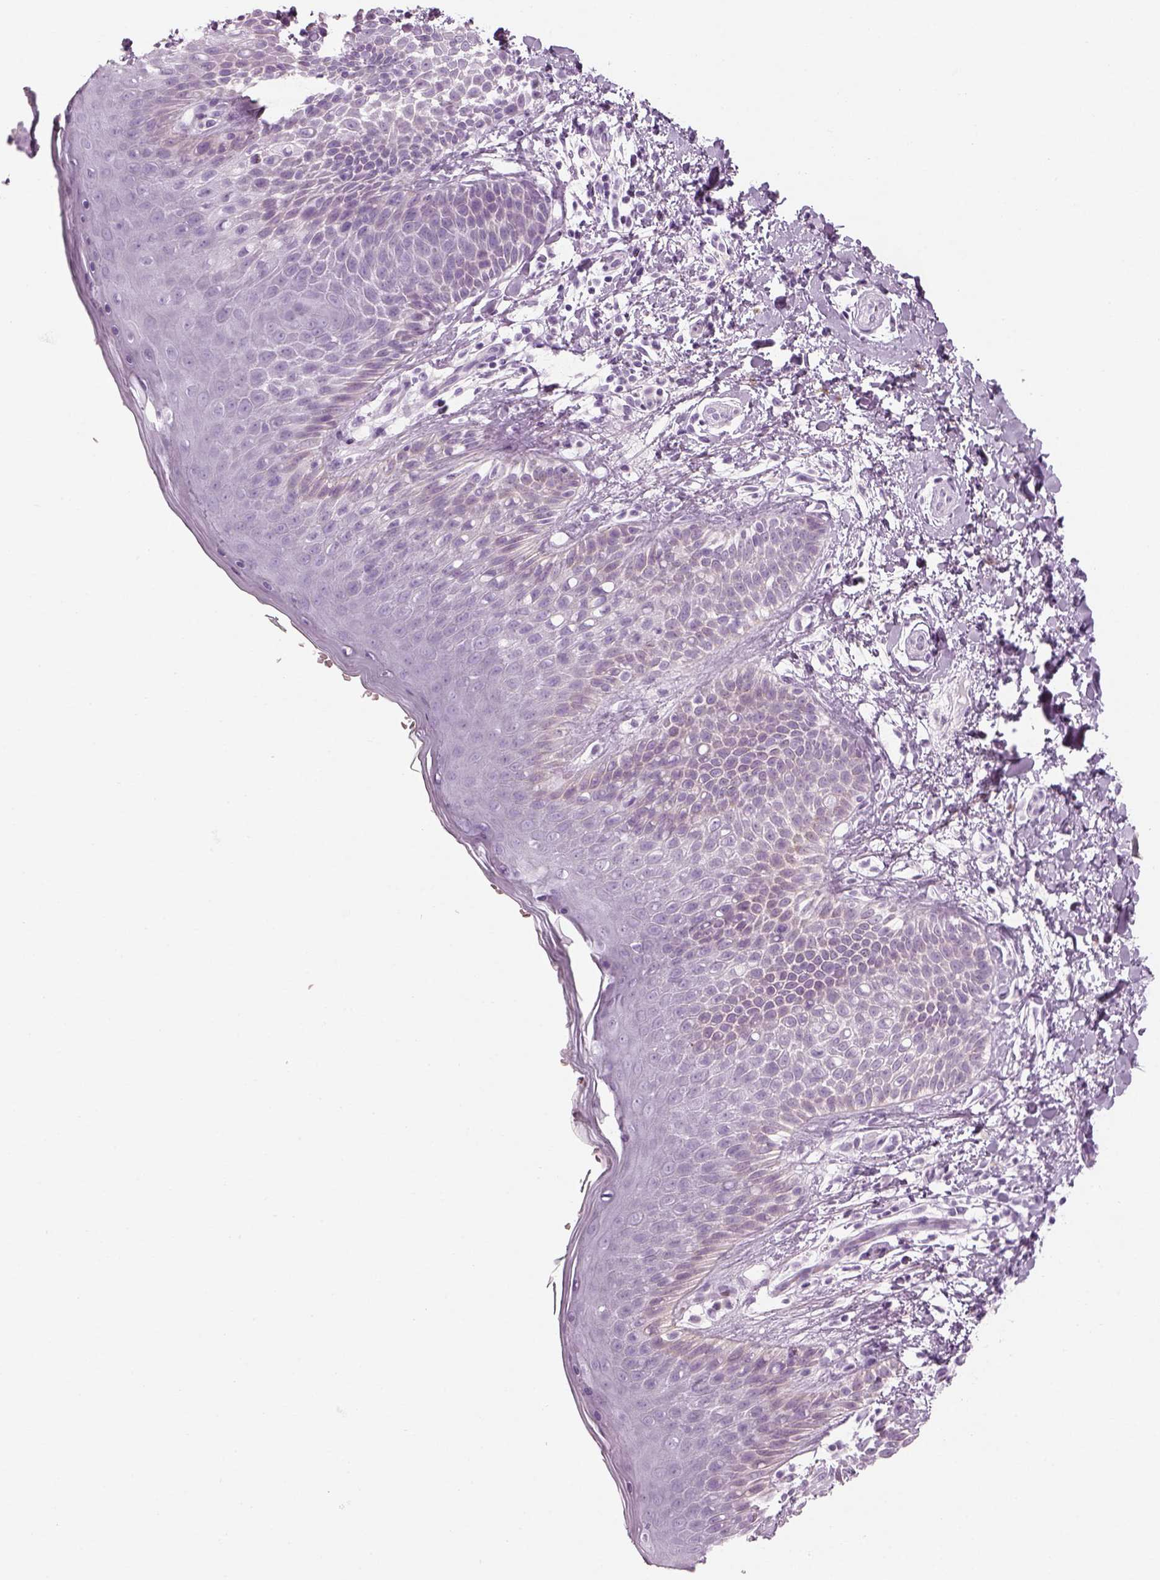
{"staining": {"intensity": "negative", "quantity": "none", "location": "none"}, "tissue": "skin", "cell_type": "Epidermal cells", "image_type": "normal", "snomed": [{"axis": "morphology", "description": "Normal tissue, NOS"}, {"axis": "topography", "description": "Anal"}], "caption": "This photomicrograph is of benign skin stained with immunohistochemistry (IHC) to label a protein in brown with the nuclei are counter-stained blue. There is no staining in epidermal cells. (DAB (3,3'-diaminobenzidine) immunohistochemistry (IHC) visualized using brightfield microscopy, high magnification).", "gene": "SAG", "patient": {"sex": "male", "age": 36}}